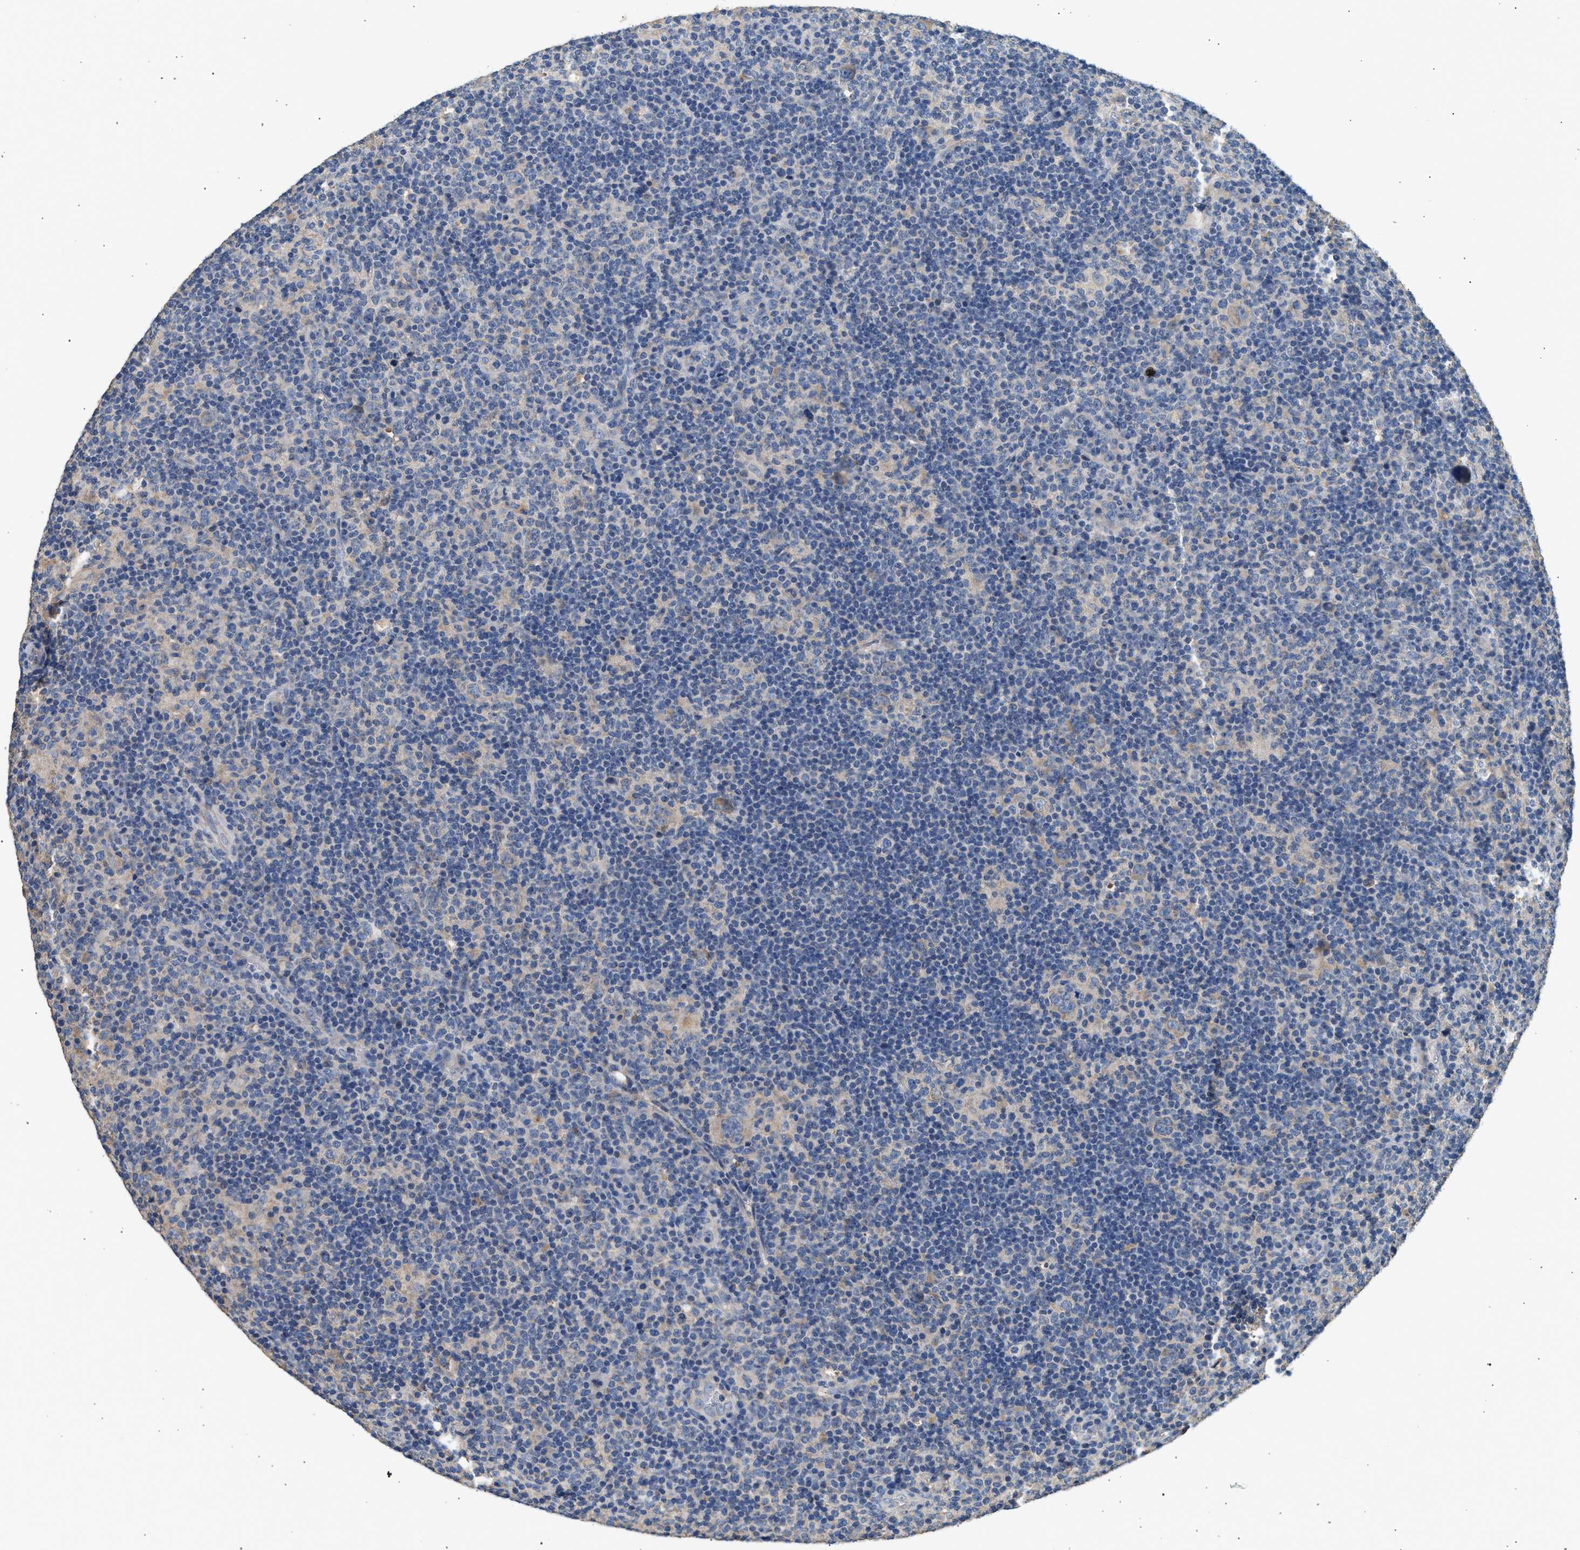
{"staining": {"intensity": "negative", "quantity": "none", "location": "none"}, "tissue": "lymphoma", "cell_type": "Tumor cells", "image_type": "cancer", "snomed": [{"axis": "morphology", "description": "Hodgkin's disease, NOS"}, {"axis": "topography", "description": "Lymph node"}], "caption": "A photomicrograph of human Hodgkin's disease is negative for staining in tumor cells.", "gene": "WDR31", "patient": {"sex": "female", "age": 57}}